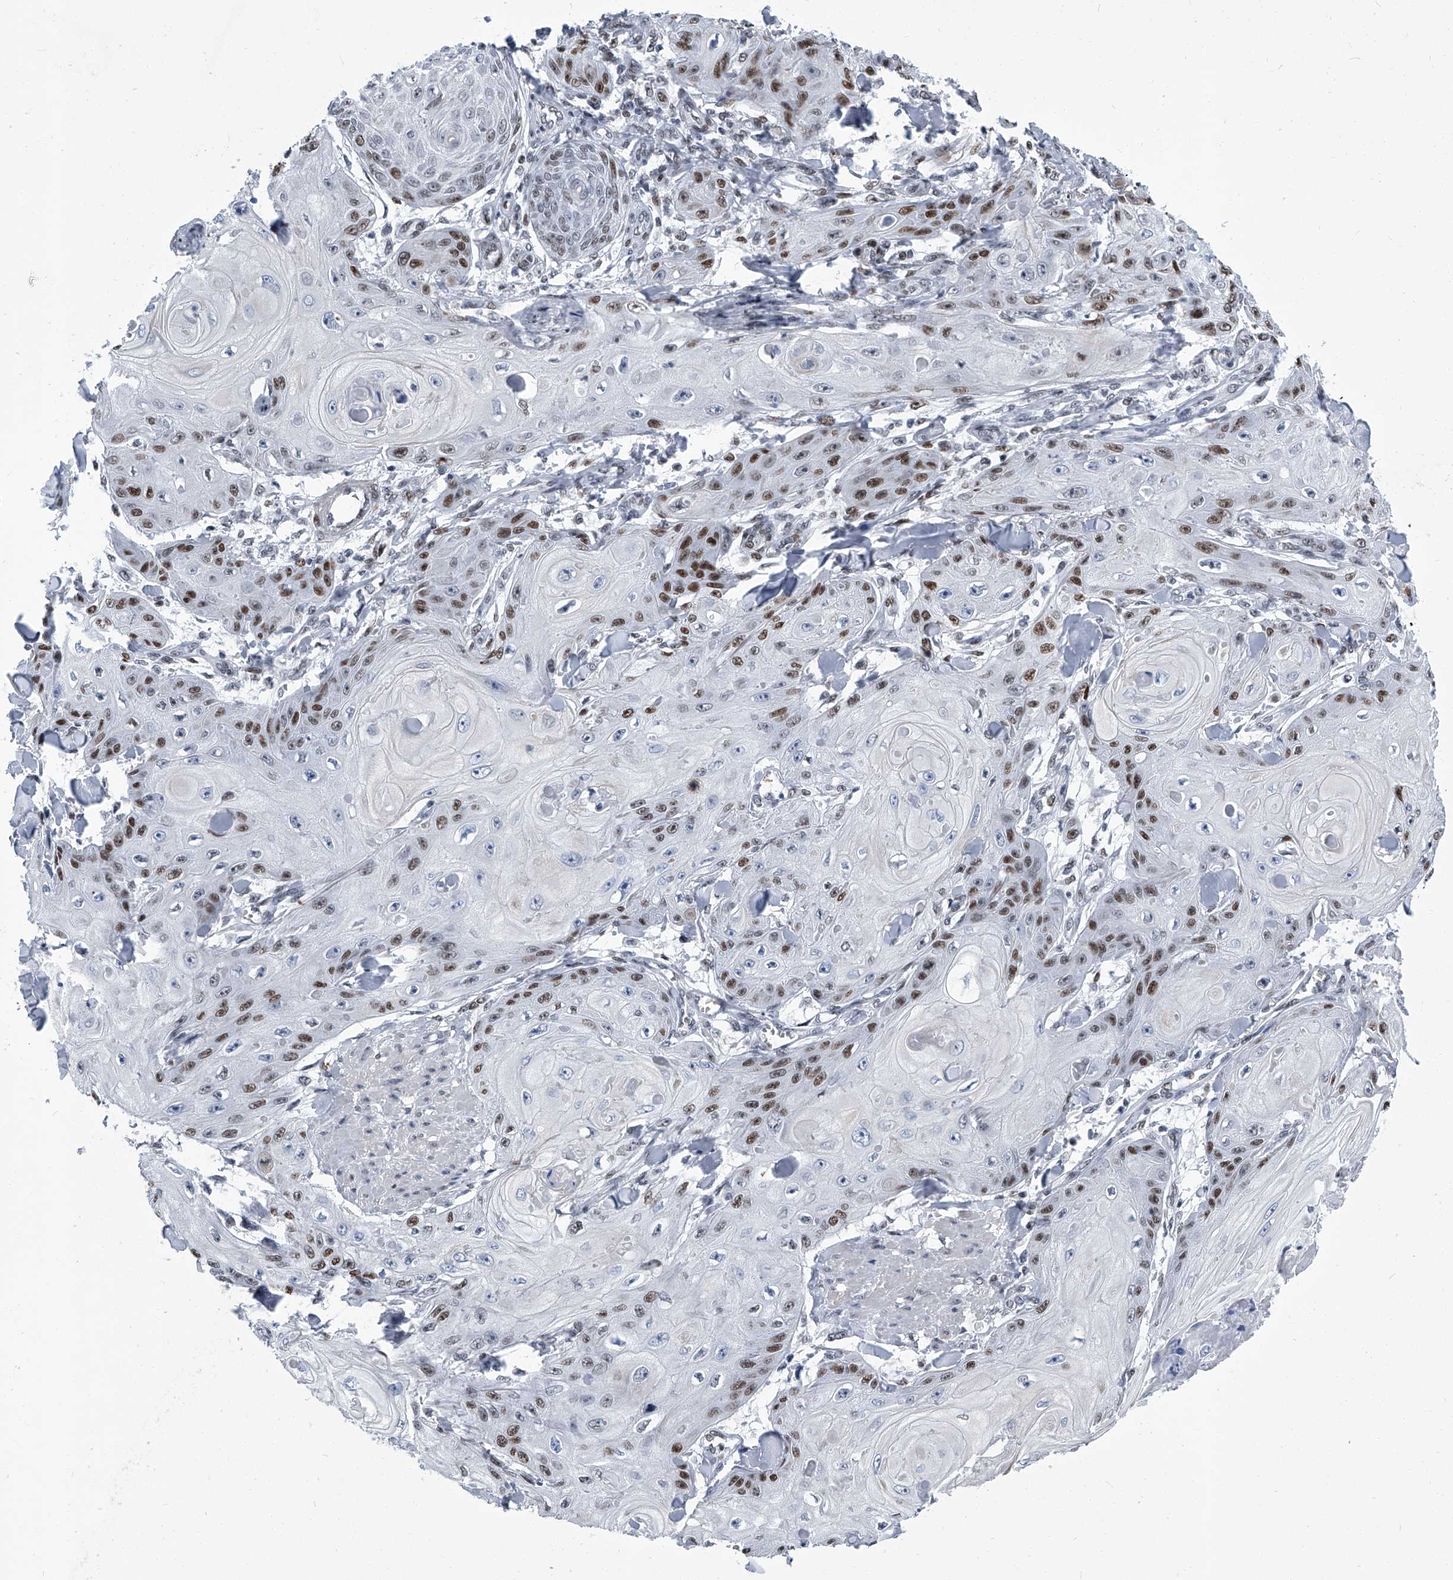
{"staining": {"intensity": "moderate", "quantity": "25%-75%", "location": "nuclear"}, "tissue": "skin cancer", "cell_type": "Tumor cells", "image_type": "cancer", "snomed": [{"axis": "morphology", "description": "Squamous cell carcinoma, NOS"}, {"axis": "topography", "description": "Skin"}], "caption": "This photomicrograph demonstrates immunohistochemistry (IHC) staining of human skin cancer (squamous cell carcinoma), with medium moderate nuclear staining in about 25%-75% of tumor cells.", "gene": "SIM2", "patient": {"sex": "male", "age": 74}}